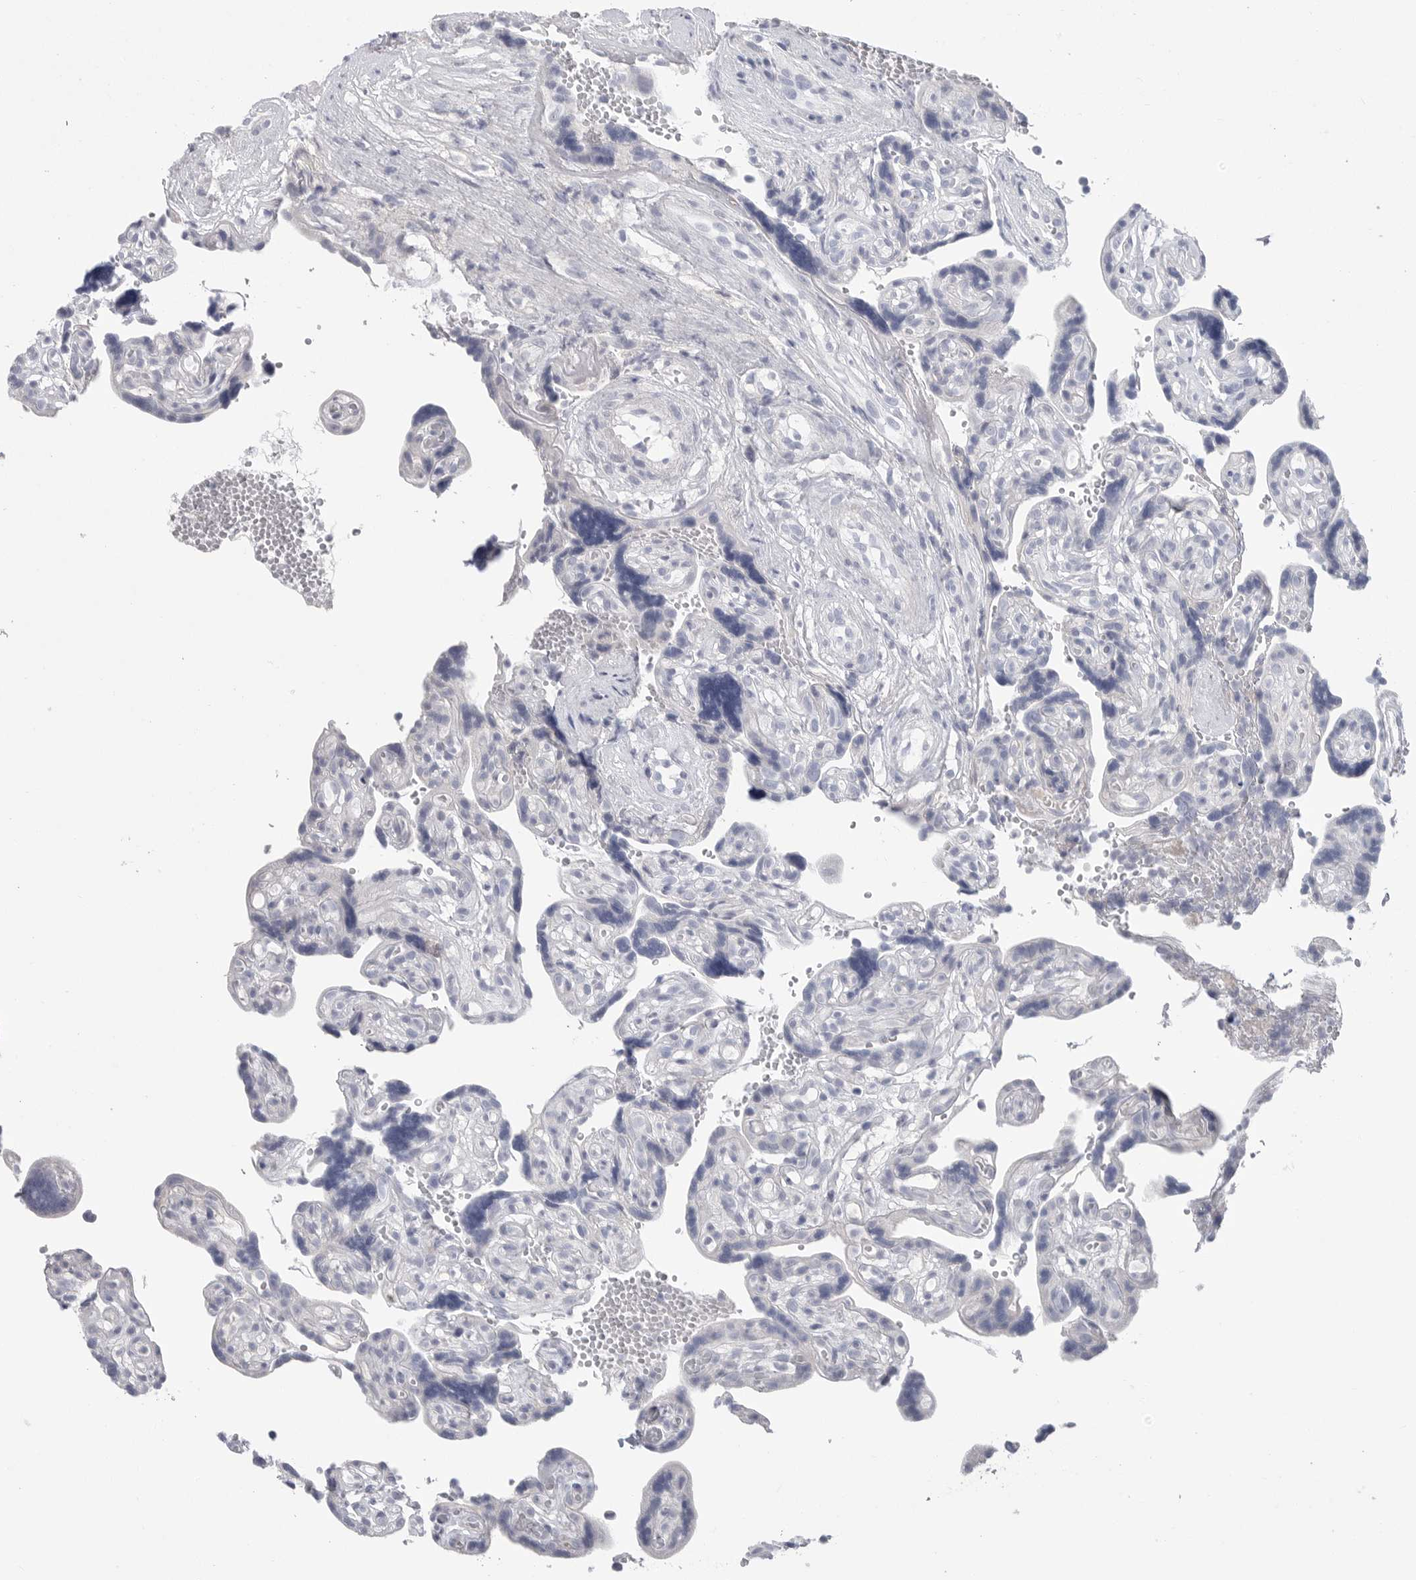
{"staining": {"intensity": "weak", "quantity": "<25%", "location": "cytoplasmic/membranous,nuclear"}, "tissue": "placenta", "cell_type": "Decidual cells", "image_type": "normal", "snomed": [{"axis": "morphology", "description": "Normal tissue, NOS"}, {"axis": "topography", "description": "Placenta"}], "caption": "The photomicrograph reveals no staining of decidual cells in unremarkable placenta.", "gene": "CAMK2B", "patient": {"sex": "female", "age": 30}}